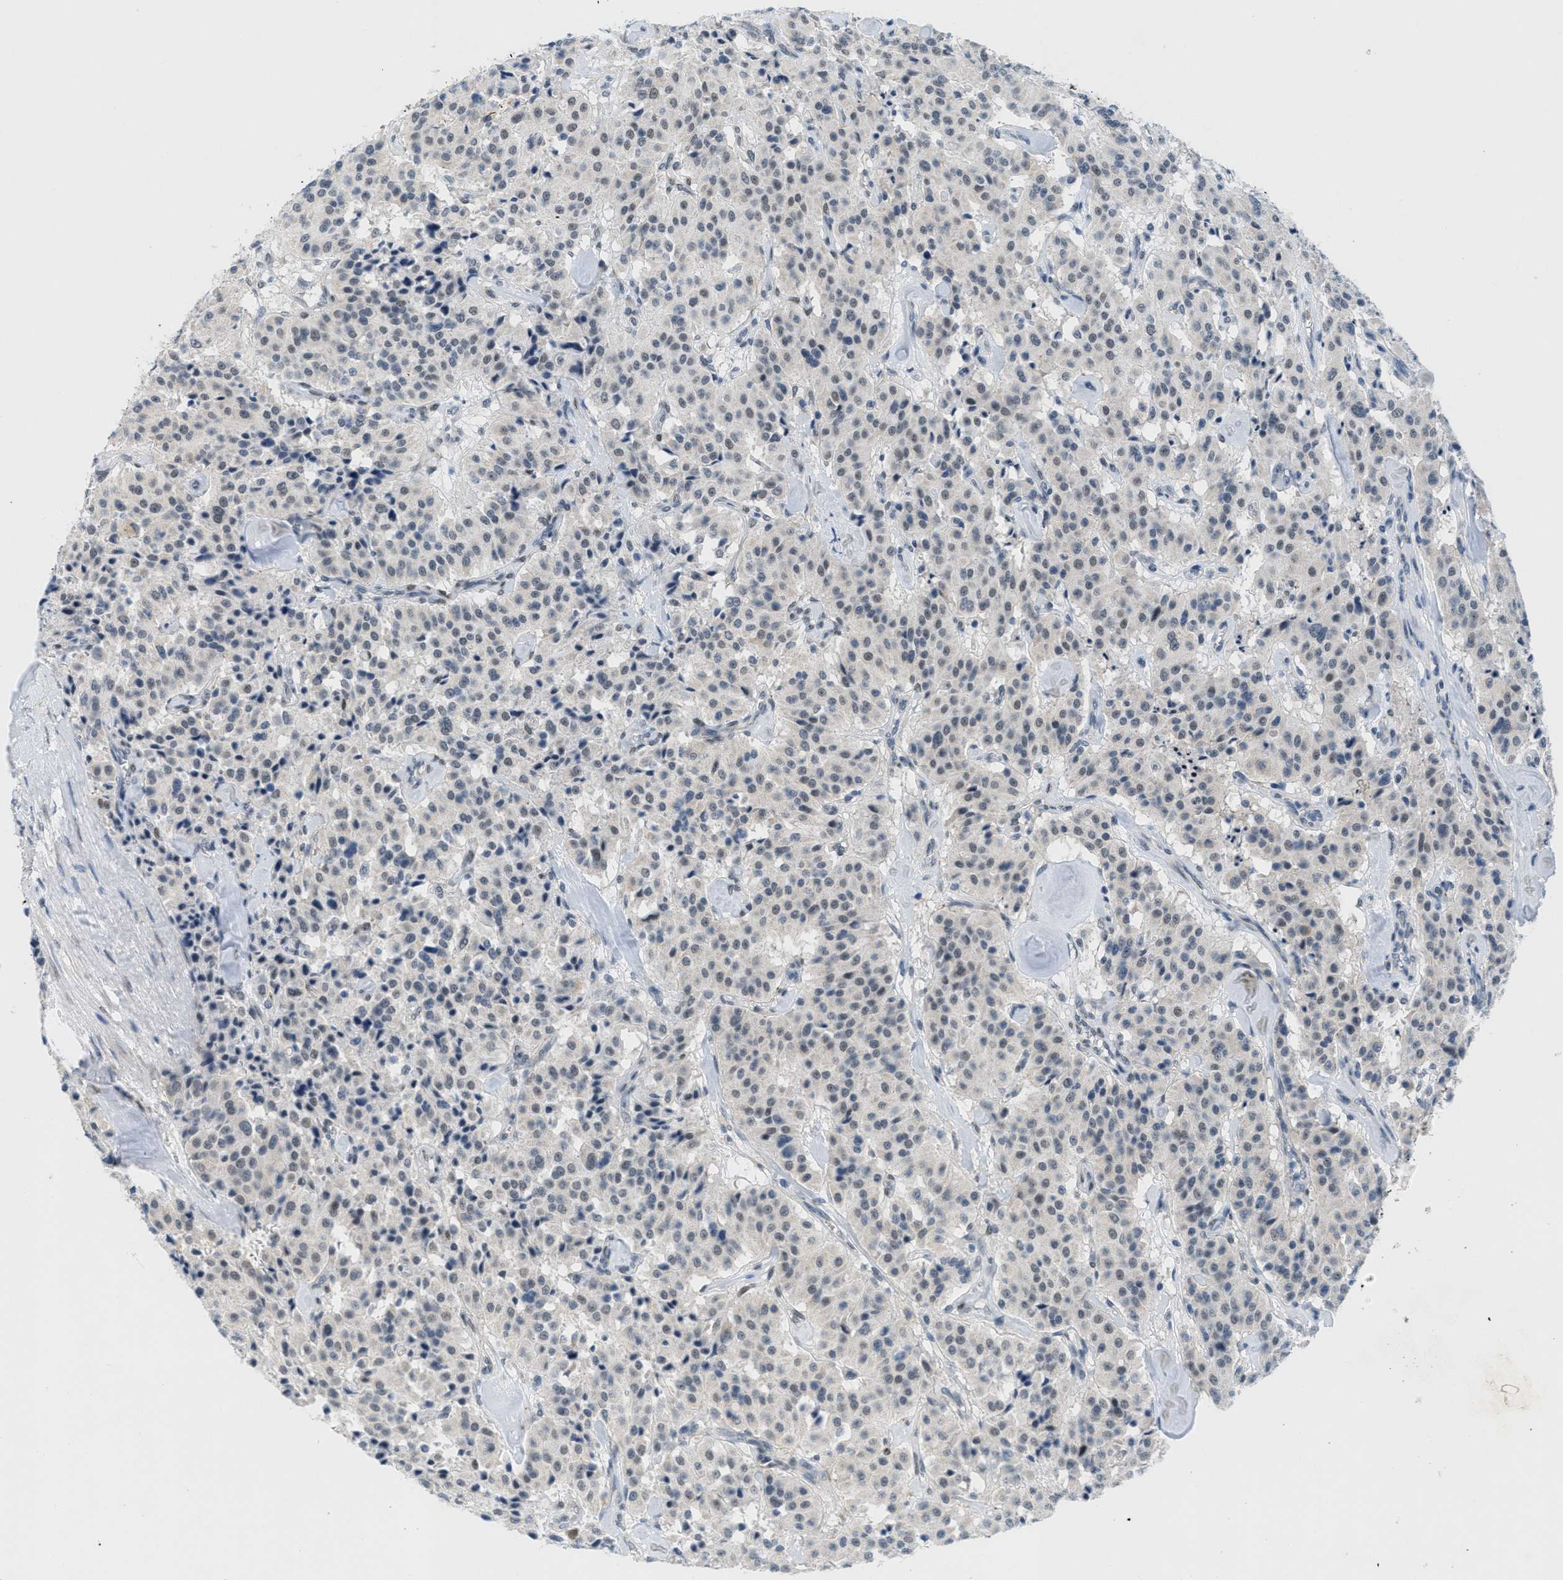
{"staining": {"intensity": "weak", "quantity": "<25%", "location": "nuclear"}, "tissue": "carcinoid", "cell_type": "Tumor cells", "image_type": "cancer", "snomed": [{"axis": "morphology", "description": "Carcinoid, malignant, NOS"}, {"axis": "topography", "description": "Lung"}], "caption": "The IHC micrograph has no significant expression in tumor cells of carcinoid tissue.", "gene": "HS3ST2", "patient": {"sex": "male", "age": 30}}